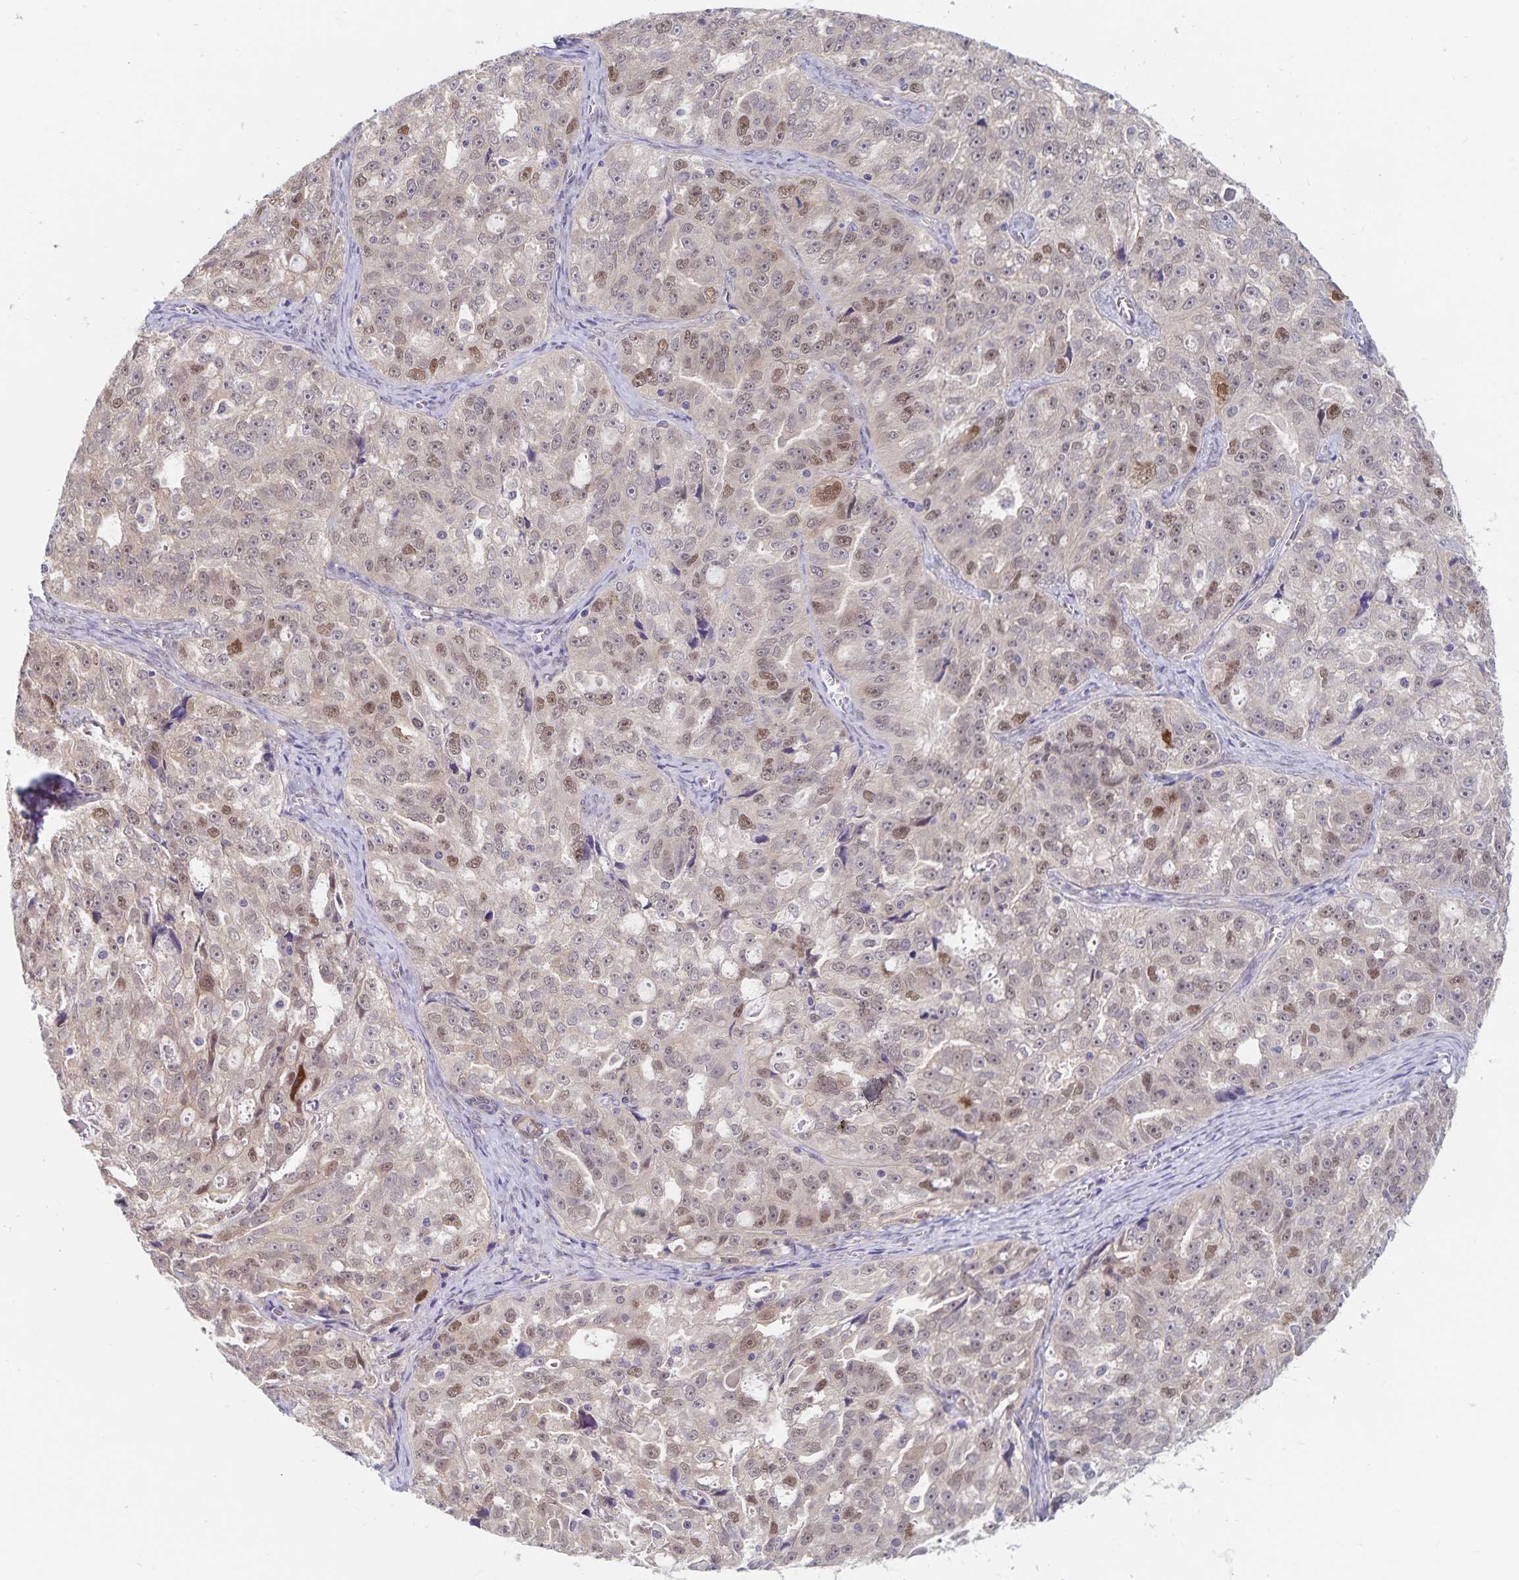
{"staining": {"intensity": "moderate", "quantity": "<25%", "location": "cytoplasmic/membranous,nuclear"}, "tissue": "ovarian cancer", "cell_type": "Tumor cells", "image_type": "cancer", "snomed": [{"axis": "morphology", "description": "Cystadenocarcinoma, serous, NOS"}, {"axis": "topography", "description": "Ovary"}], "caption": "About <25% of tumor cells in ovarian serous cystadenocarcinoma demonstrate moderate cytoplasmic/membranous and nuclear protein positivity as visualized by brown immunohistochemical staining.", "gene": "BAG6", "patient": {"sex": "female", "age": 51}}